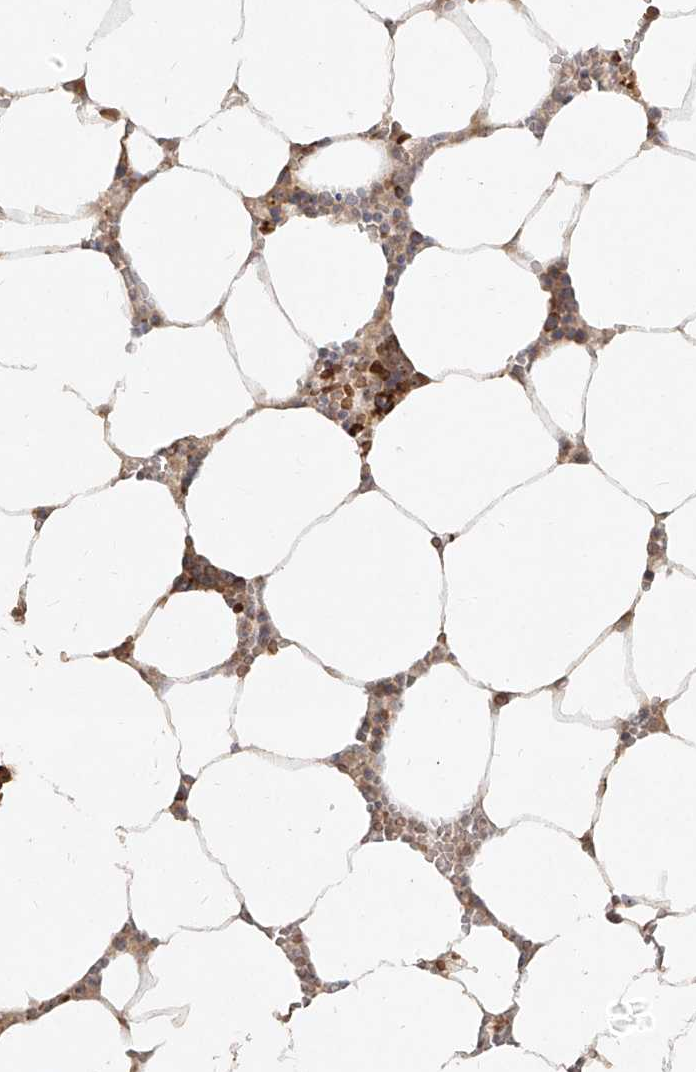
{"staining": {"intensity": "strong", "quantity": "<25%", "location": "cytoplasmic/membranous,nuclear"}, "tissue": "bone marrow", "cell_type": "Hematopoietic cells", "image_type": "normal", "snomed": [{"axis": "morphology", "description": "Normal tissue, NOS"}, {"axis": "topography", "description": "Bone marrow"}], "caption": "Immunohistochemistry (DAB (3,3'-diaminobenzidine)) staining of normal human bone marrow shows strong cytoplasmic/membranous,nuclear protein staining in about <25% of hematopoietic cells.", "gene": "BYSL", "patient": {"sex": "male", "age": 70}}